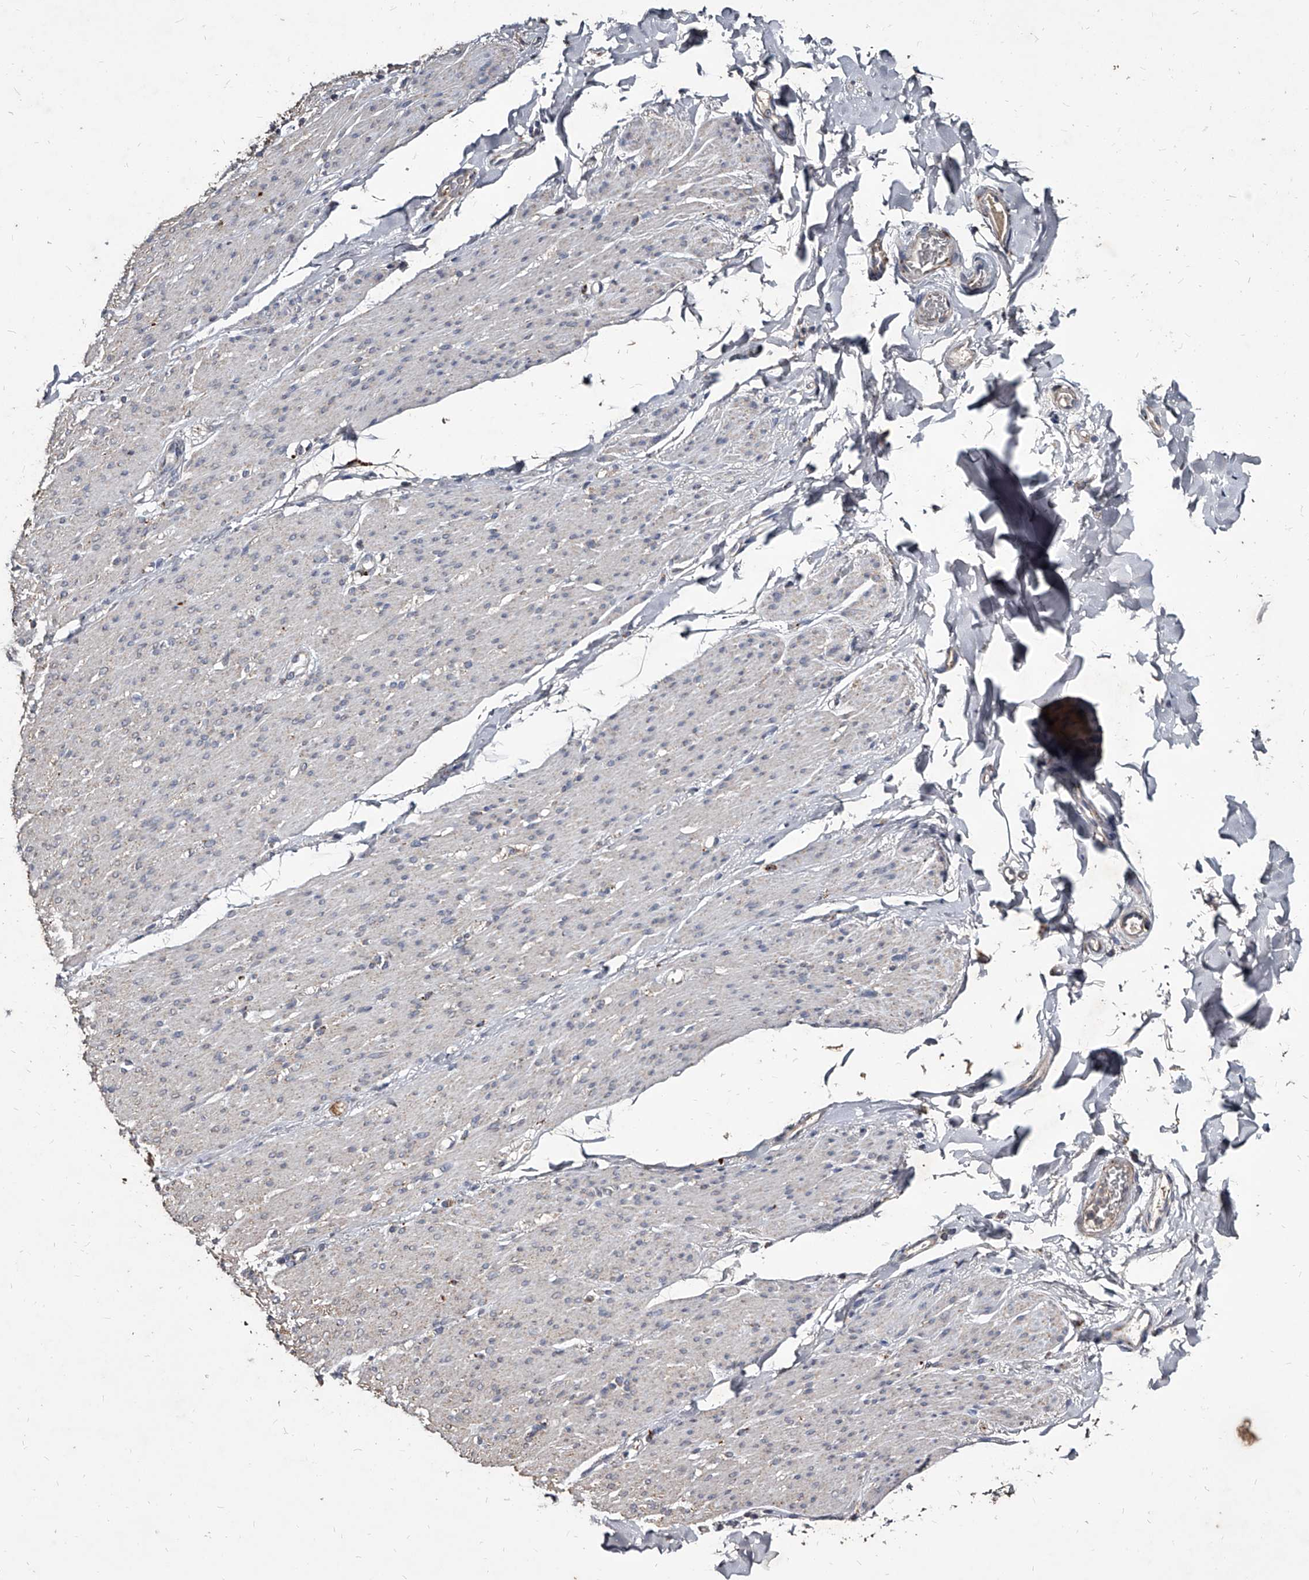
{"staining": {"intensity": "negative", "quantity": "none", "location": "none"}, "tissue": "smooth muscle", "cell_type": "Smooth muscle cells", "image_type": "normal", "snomed": [{"axis": "morphology", "description": "Normal tissue, NOS"}, {"axis": "topography", "description": "Colon"}, {"axis": "topography", "description": "Peripheral nerve tissue"}], "caption": "Immunohistochemical staining of normal smooth muscle demonstrates no significant staining in smooth muscle cells.", "gene": "GPR183", "patient": {"sex": "female", "age": 61}}